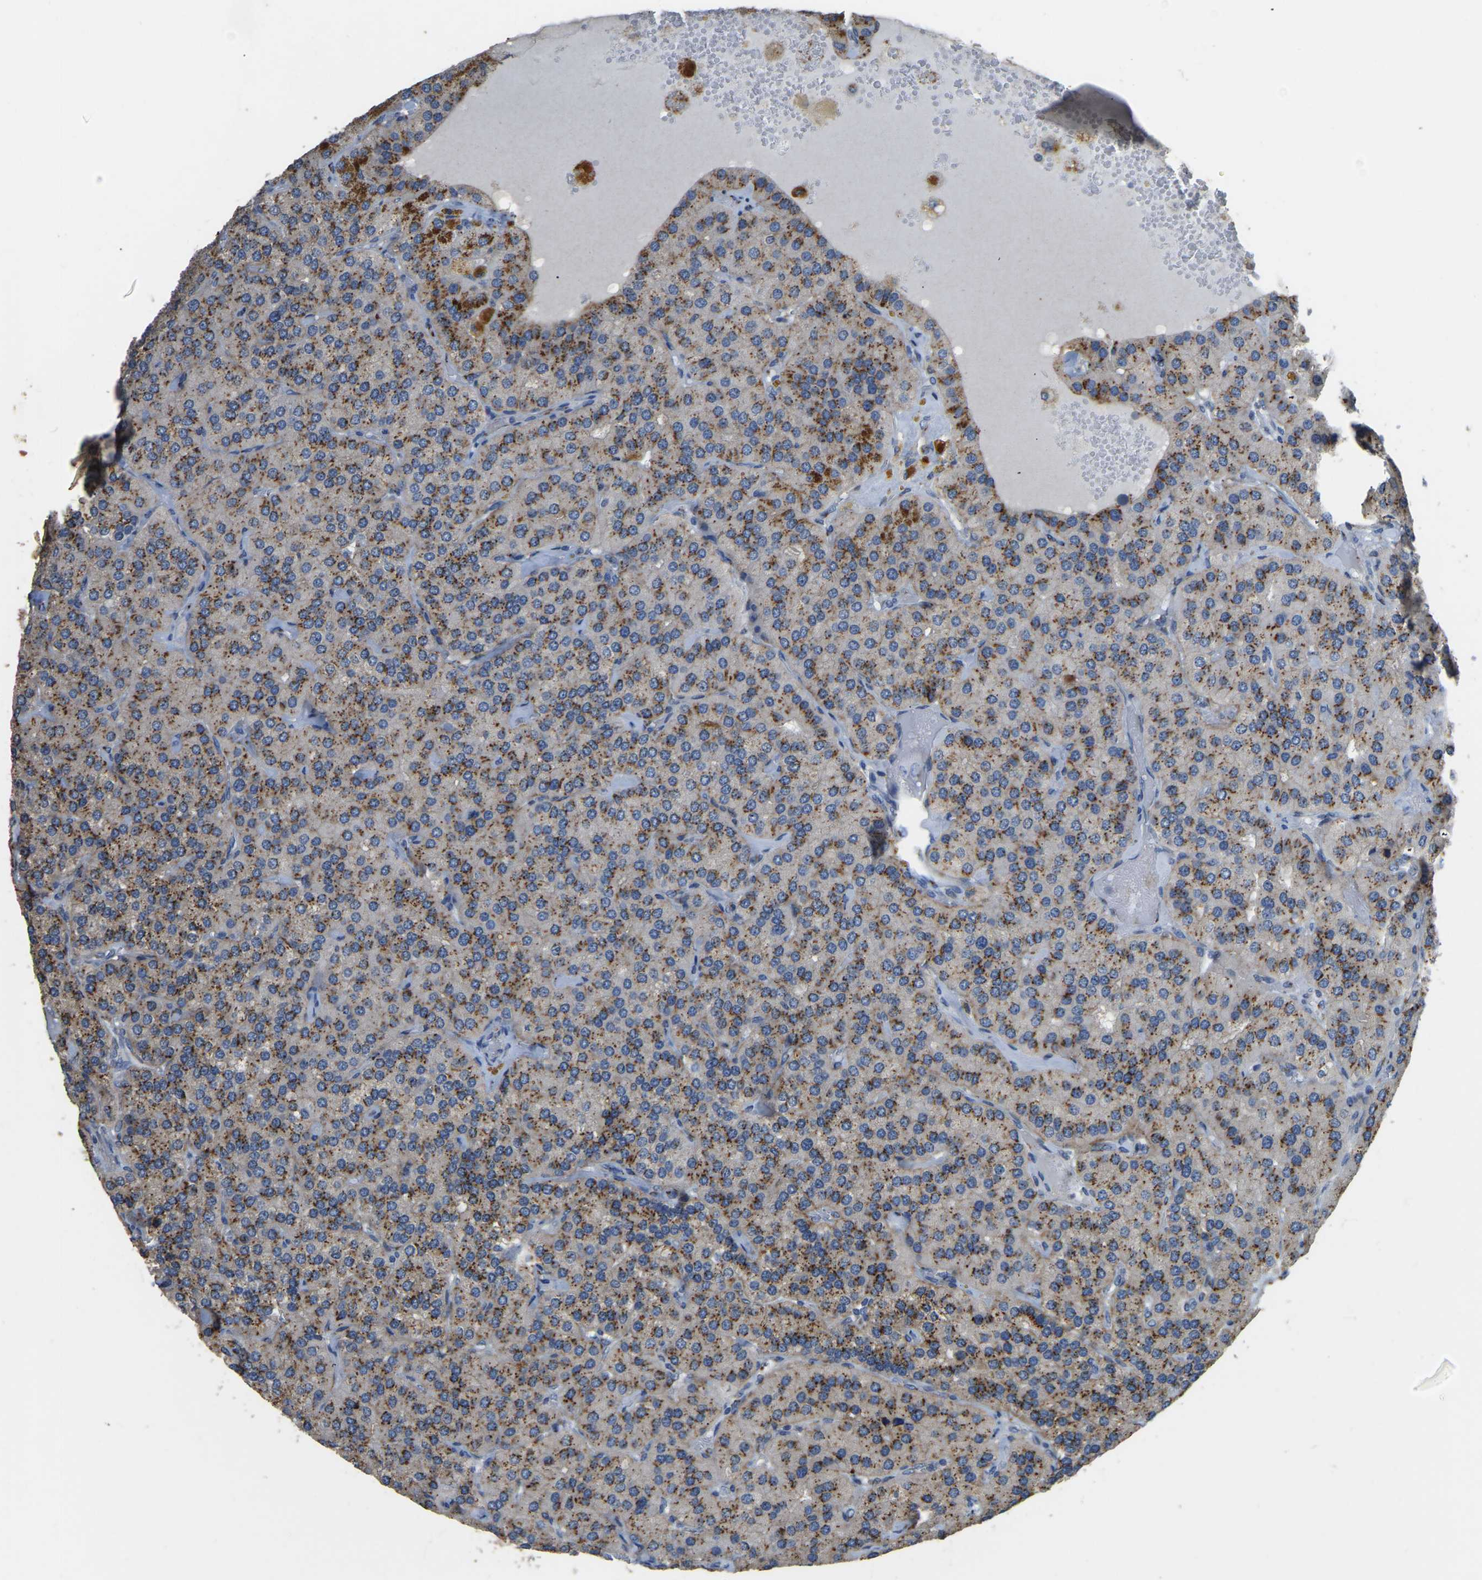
{"staining": {"intensity": "moderate", "quantity": ">75%", "location": "cytoplasmic/membranous"}, "tissue": "parathyroid gland", "cell_type": "Glandular cells", "image_type": "normal", "snomed": [{"axis": "morphology", "description": "Normal tissue, NOS"}, {"axis": "morphology", "description": "Adenoma, NOS"}, {"axis": "topography", "description": "Parathyroid gland"}], "caption": "Brown immunohistochemical staining in unremarkable parathyroid gland exhibits moderate cytoplasmic/membranous expression in approximately >75% of glandular cells.", "gene": "FAM174A", "patient": {"sex": "female", "age": 86}}